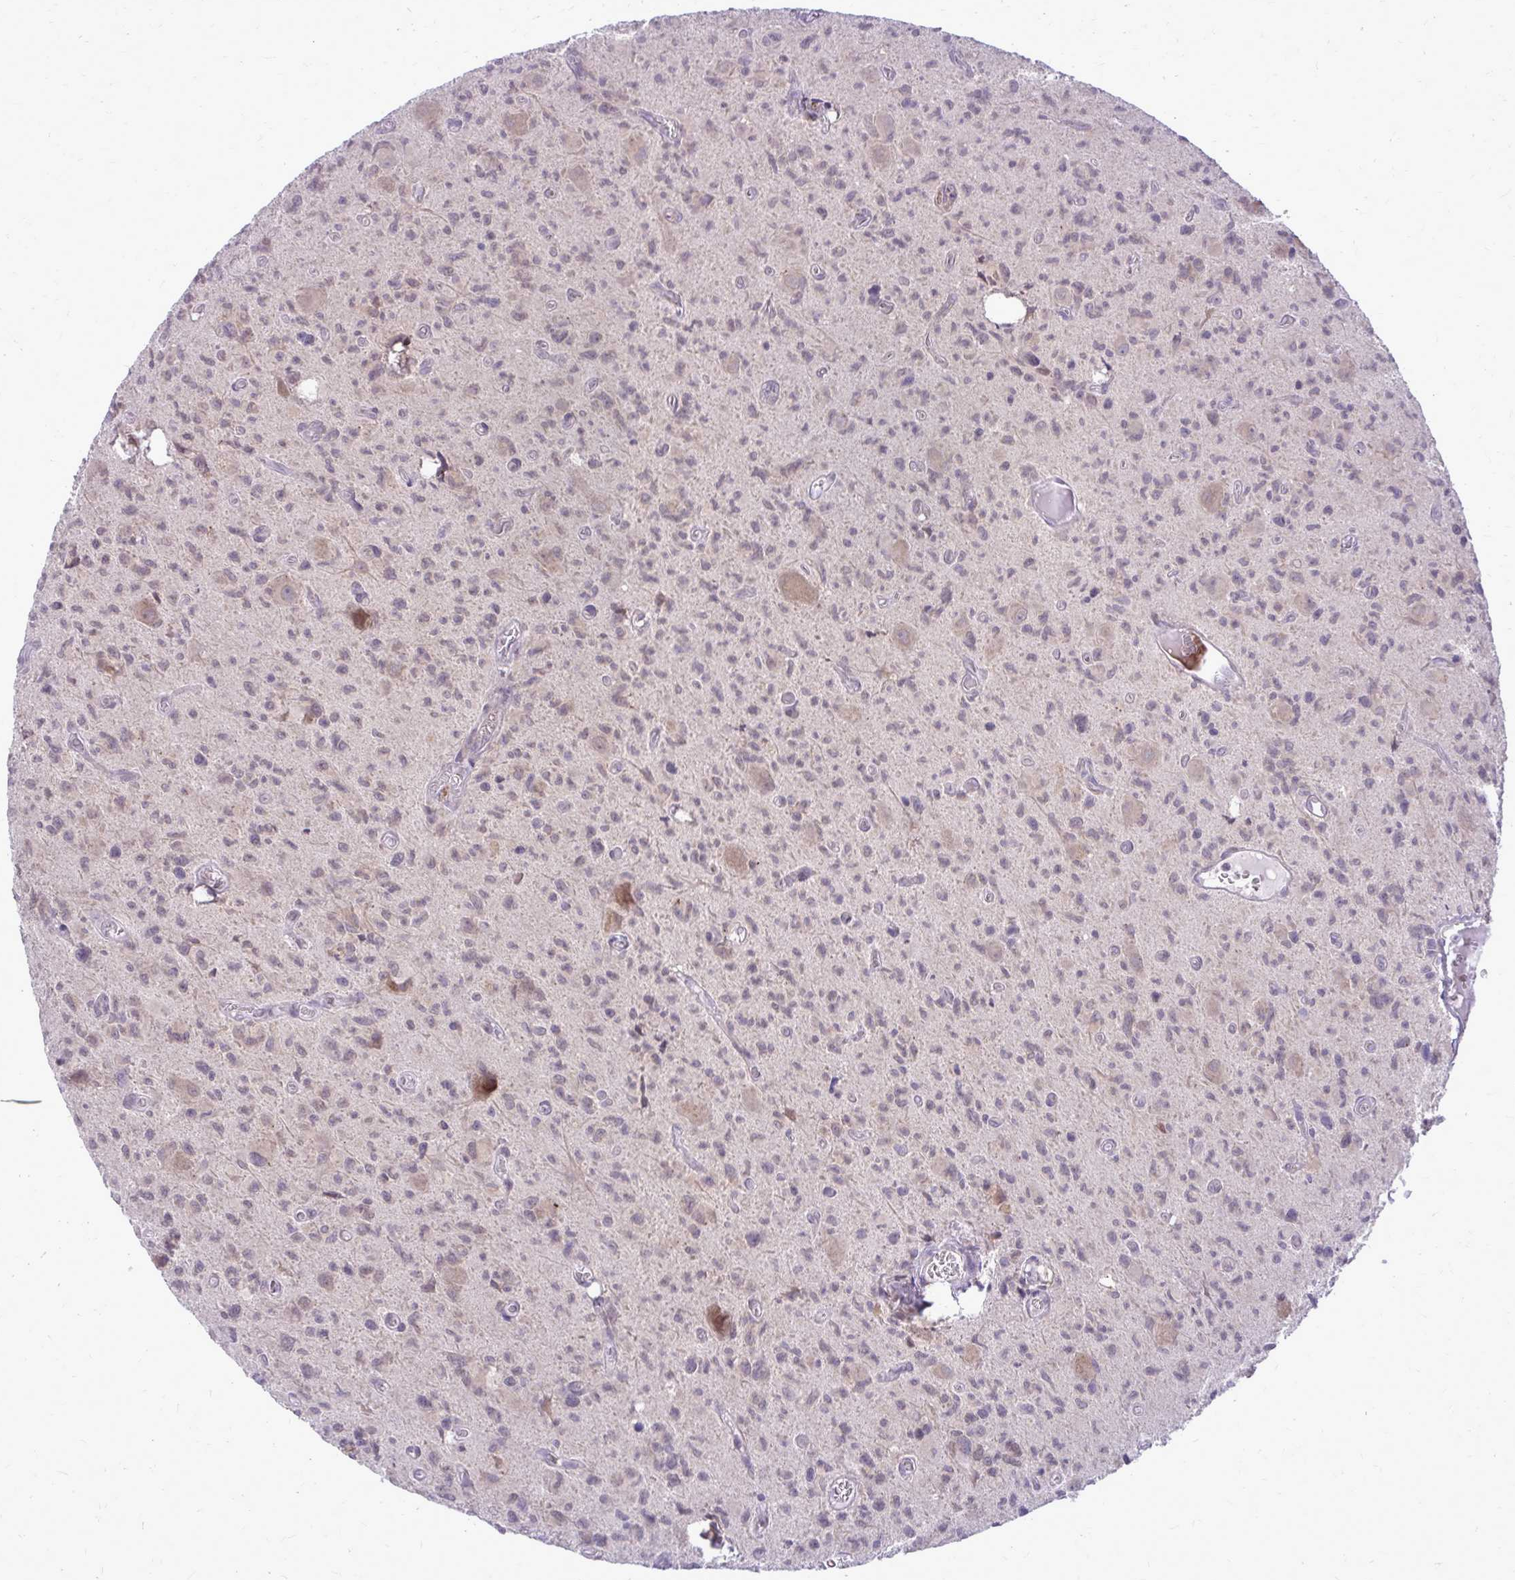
{"staining": {"intensity": "weak", "quantity": "<25%", "location": "cytoplasmic/membranous"}, "tissue": "glioma", "cell_type": "Tumor cells", "image_type": "cancer", "snomed": [{"axis": "morphology", "description": "Glioma, malignant, High grade"}, {"axis": "topography", "description": "Brain"}], "caption": "This is a histopathology image of immunohistochemistry (IHC) staining of glioma, which shows no expression in tumor cells.", "gene": "DPY19L1", "patient": {"sex": "male", "age": 76}}